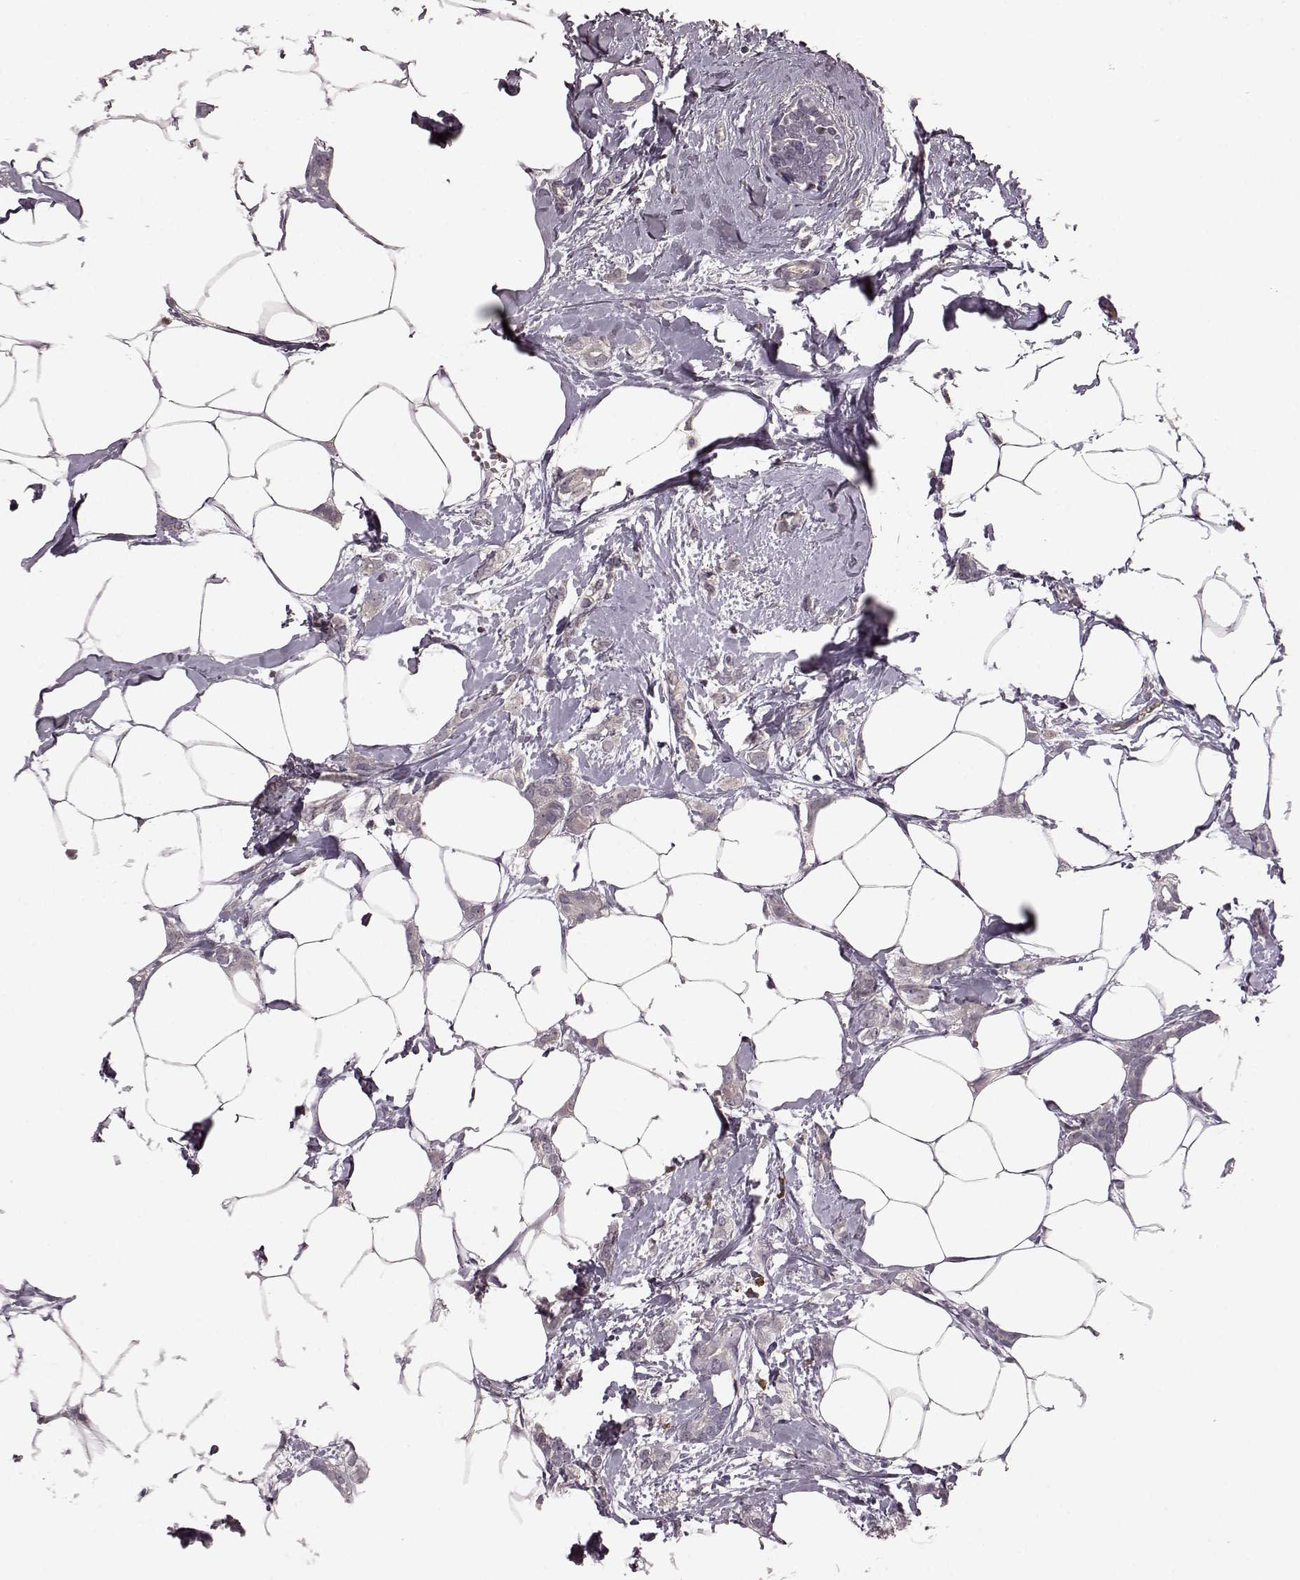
{"staining": {"intensity": "negative", "quantity": "none", "location": "none"}, "tissue": "breast cancer", "cell_type": "Tumor cells", "image_type": "cancer", "snomed": [{"axis": "morphology", "description": "Duct carcinoma"}, {"axis": "topography", "description": "Breast"}], "caption": "The immunohistochemistry (IHC) micrograph has no significant positivity in tumor cells of breast infiltrating ductal carcinoma tissue.", "gene": "NRL", "patient": {"sex": "female", "age": 40}}